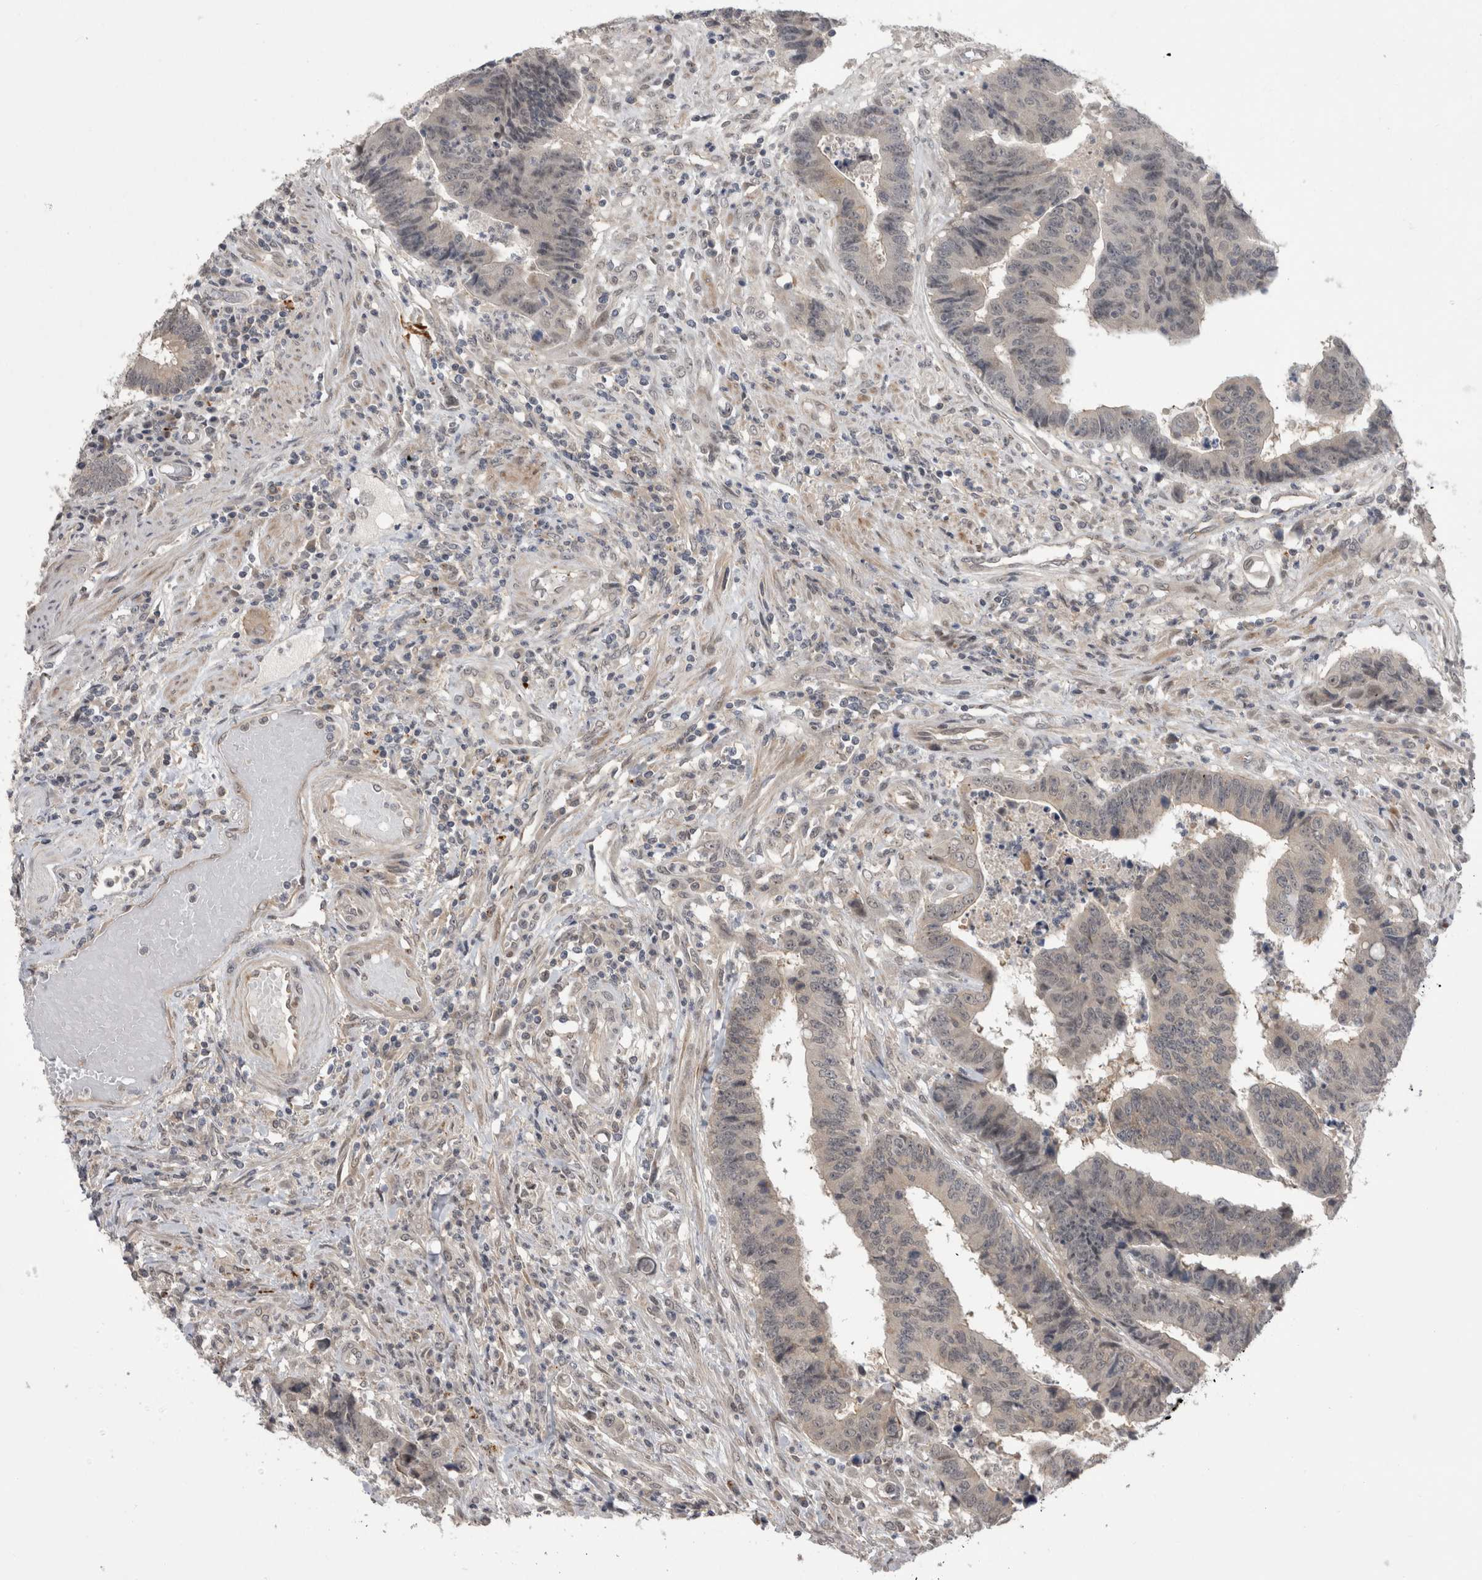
{"staining": {"intensity": "negative", "quantity": "none", "location": "none"}, "tissue": "colorectal cancer", "cell_type": "Tumor cells", "image_type": "cancer", "snomed": [{"axis": "morphology", "description": "Adenocarcinoma, NOS"}, {"axis": "topography", "description": "Rectum"}], "caption": "Immunohistochemistry micrograph of human adenocarcinoma (colorectal) stained for a protein (brown), which exhibits no expression in tumor cells. (DAB immunohistochemistry with hematoxylin counter stain).", "gene": "MTBP", "patient": {"sex": "male", "age": 84}}